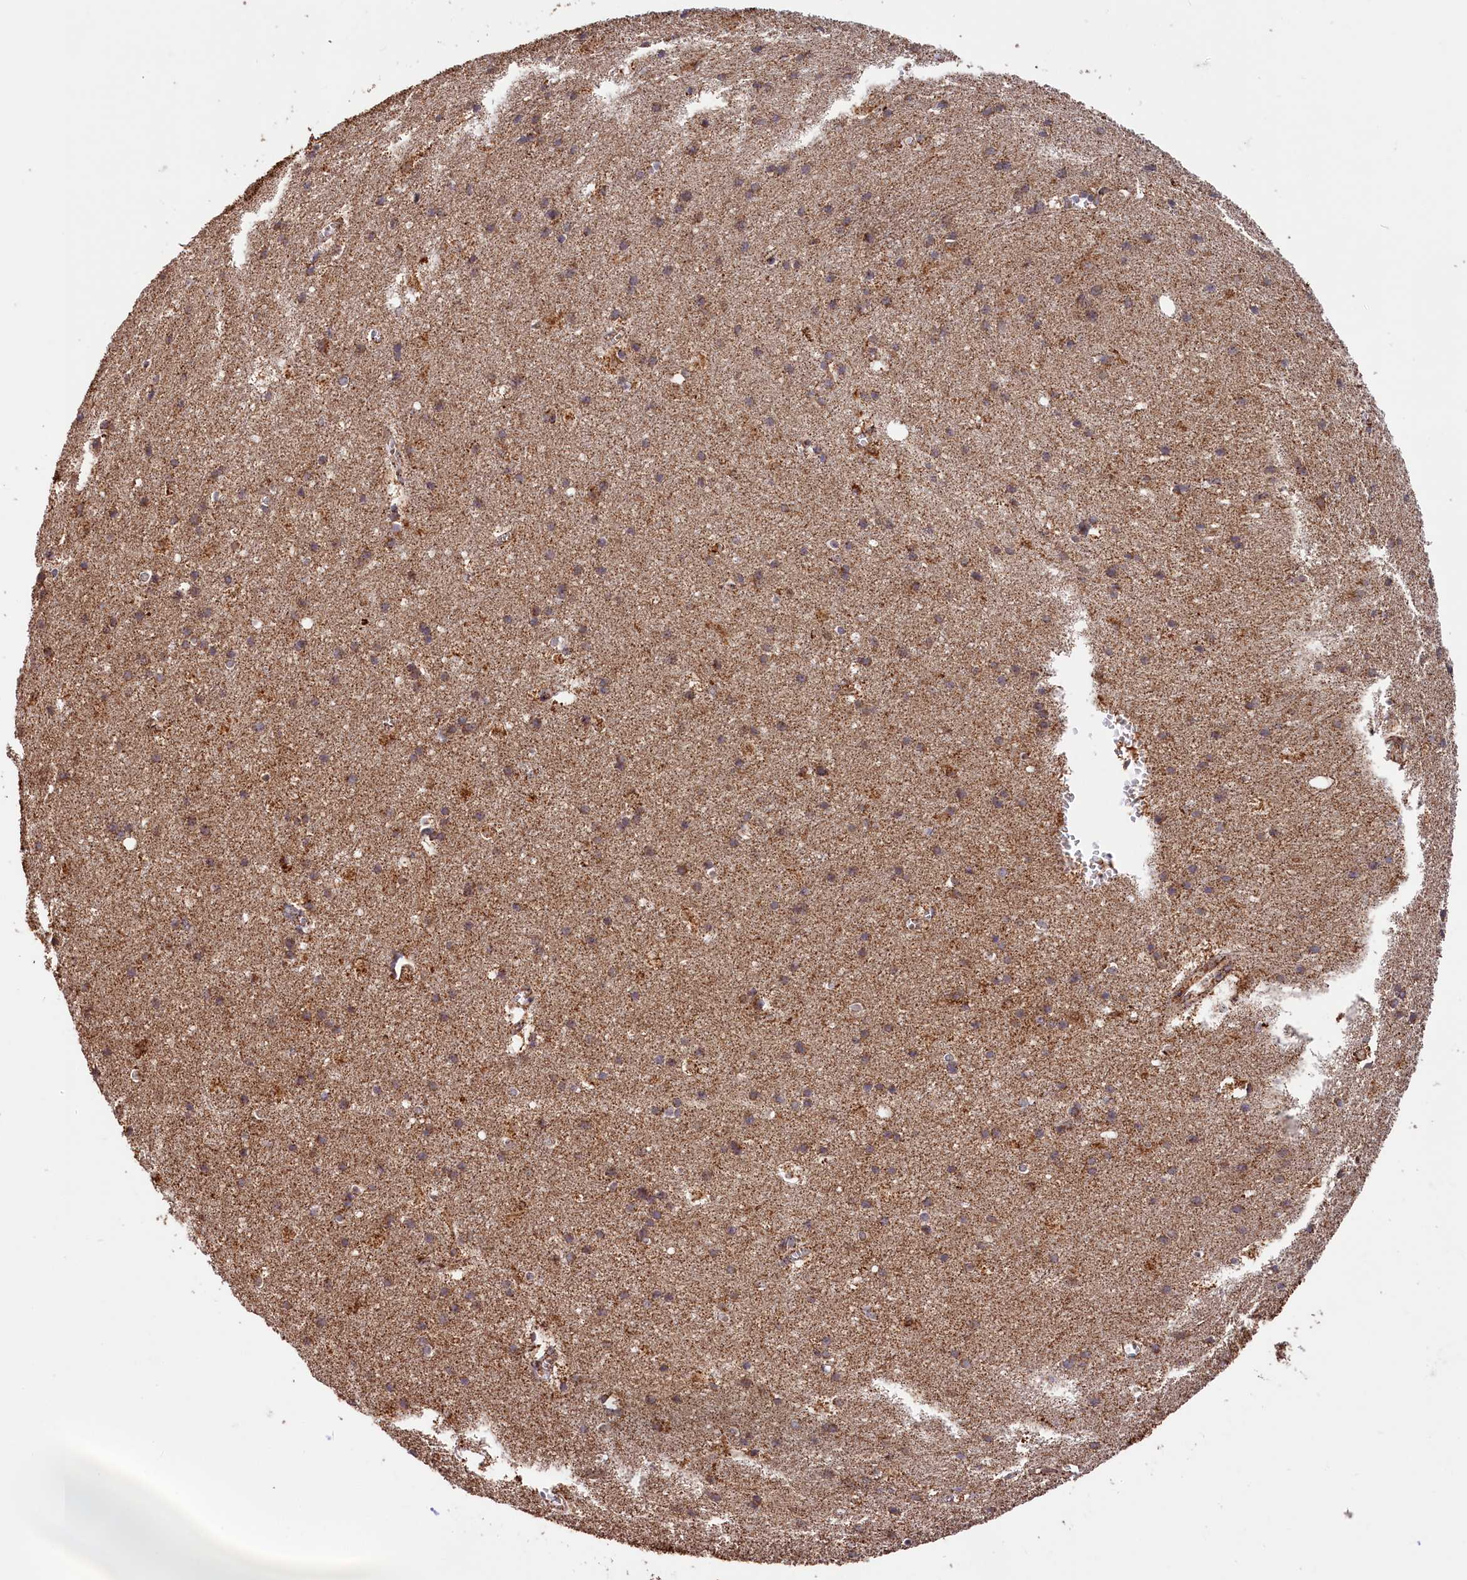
{"staining": {"intensity": "moderate", "quantity": ">75%", "location": "cytoplasmic/membranous"}, "tissue": "cerebral cortex", "cell_type": "Endothelial cells", "image_type": "normal", "snomed": [{"axis": "morphology", "description": "Normal tissue, NOS"}, {"axis": "topography", "description": "Cerebral cortex"}], "caption": "Immunohistochemical staining of benign human cerebral cortex exhibits >75% levels of moderate cytoplasmic/membranous protein positivity in approximately >75% of endothelial cells. The protein is shown in brown color, while the nuclei are stained blue.", "gene": "MACROD1", "patient": {"sex": "male", "age": 54}}